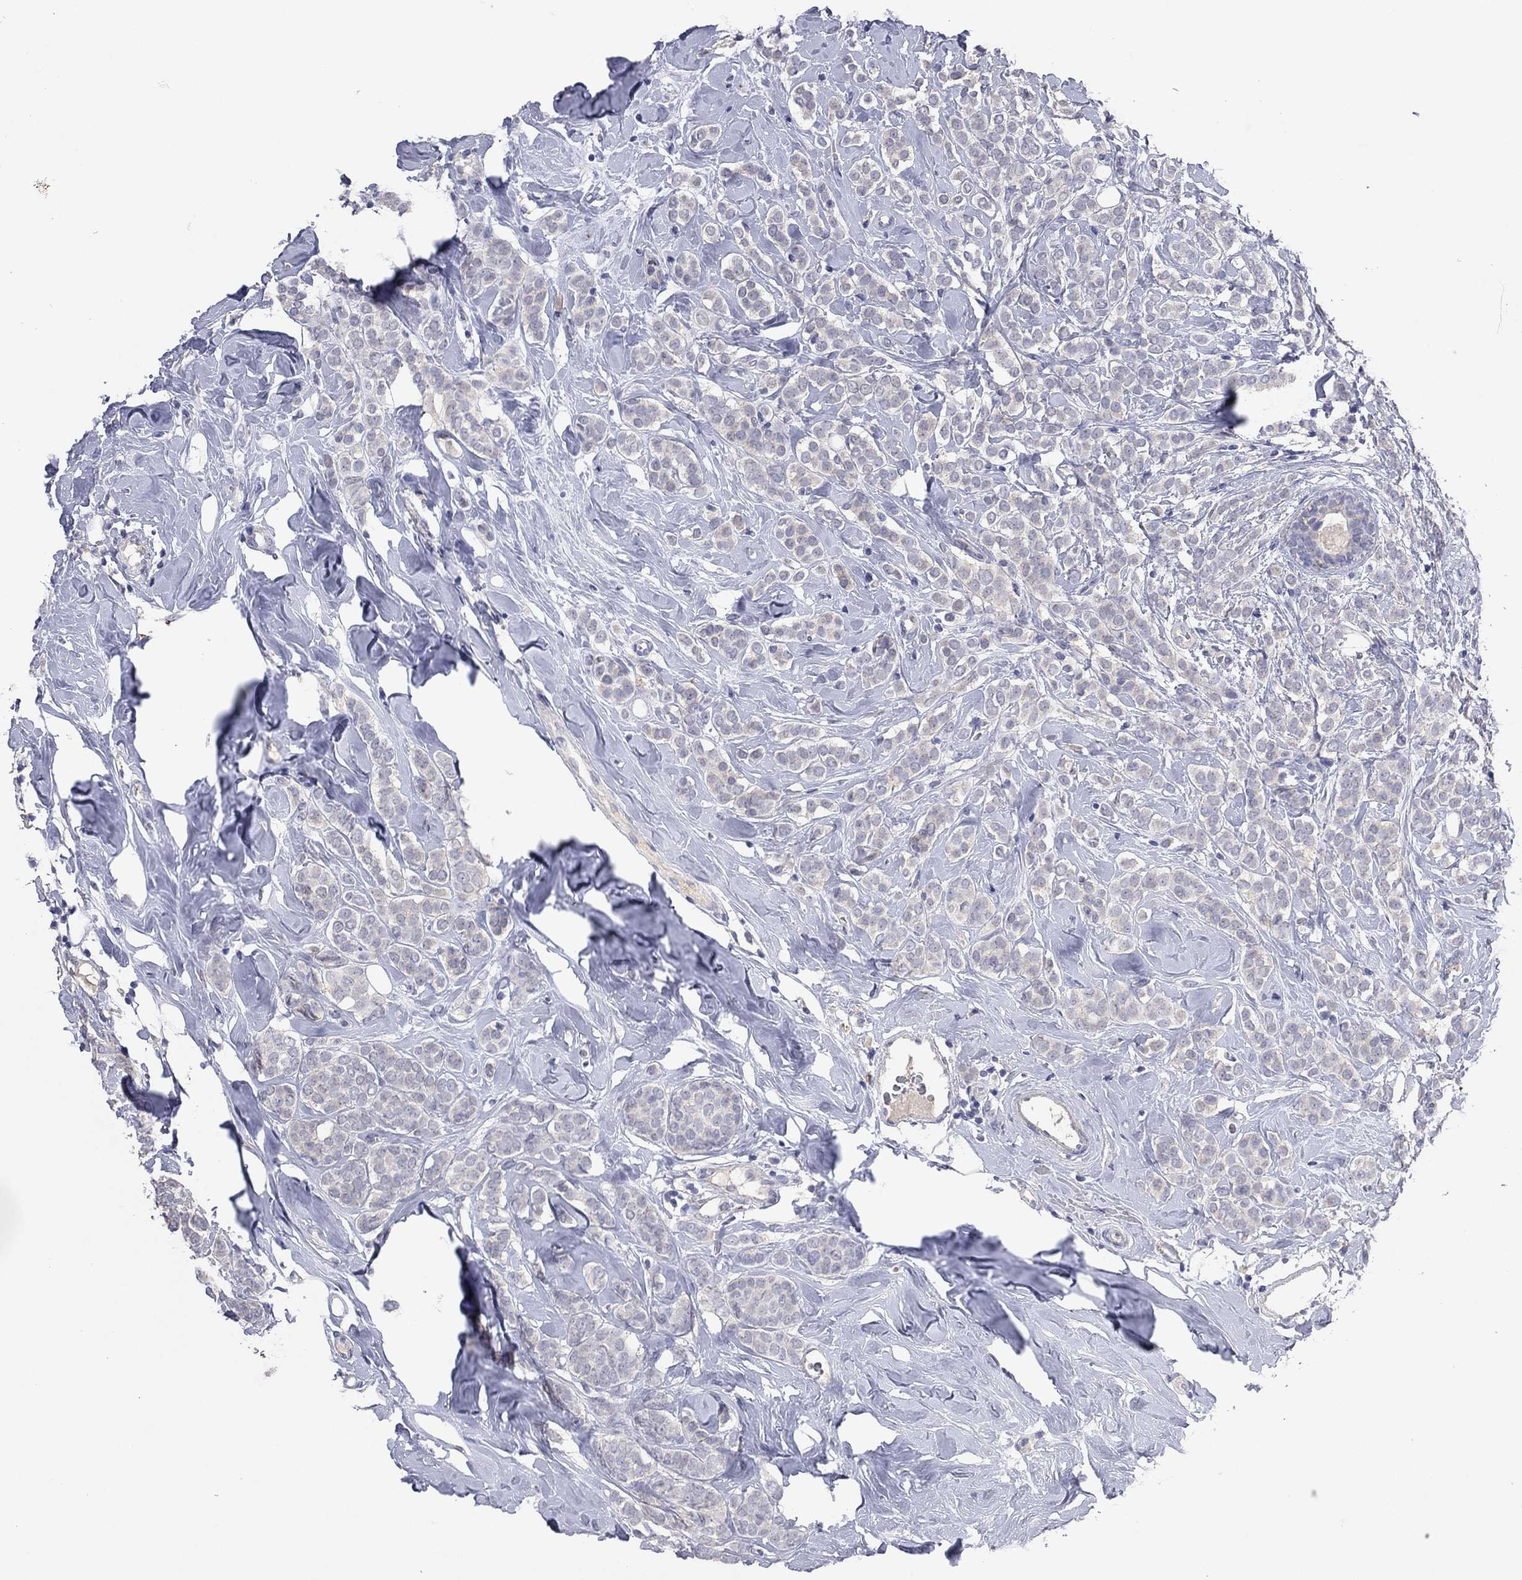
{"staining": {"intensity": "negative", "quantity": "none", "location": "none"}, "tissue": "breast cancer", "cell_type": "Tumor cells", "image_type": "cancer", "snomed": [{"axis": "morphology", "description": "Lobular carcinoma"}, {"axis": "topography", "description": "Breast"}], "caption": "Immunohistochemical staining of breast cancer (lobular carcinoma) displays no significant staining in tumor cells.", "gene": "MMP13", "patient": {"sex": "female", "age": 49}}